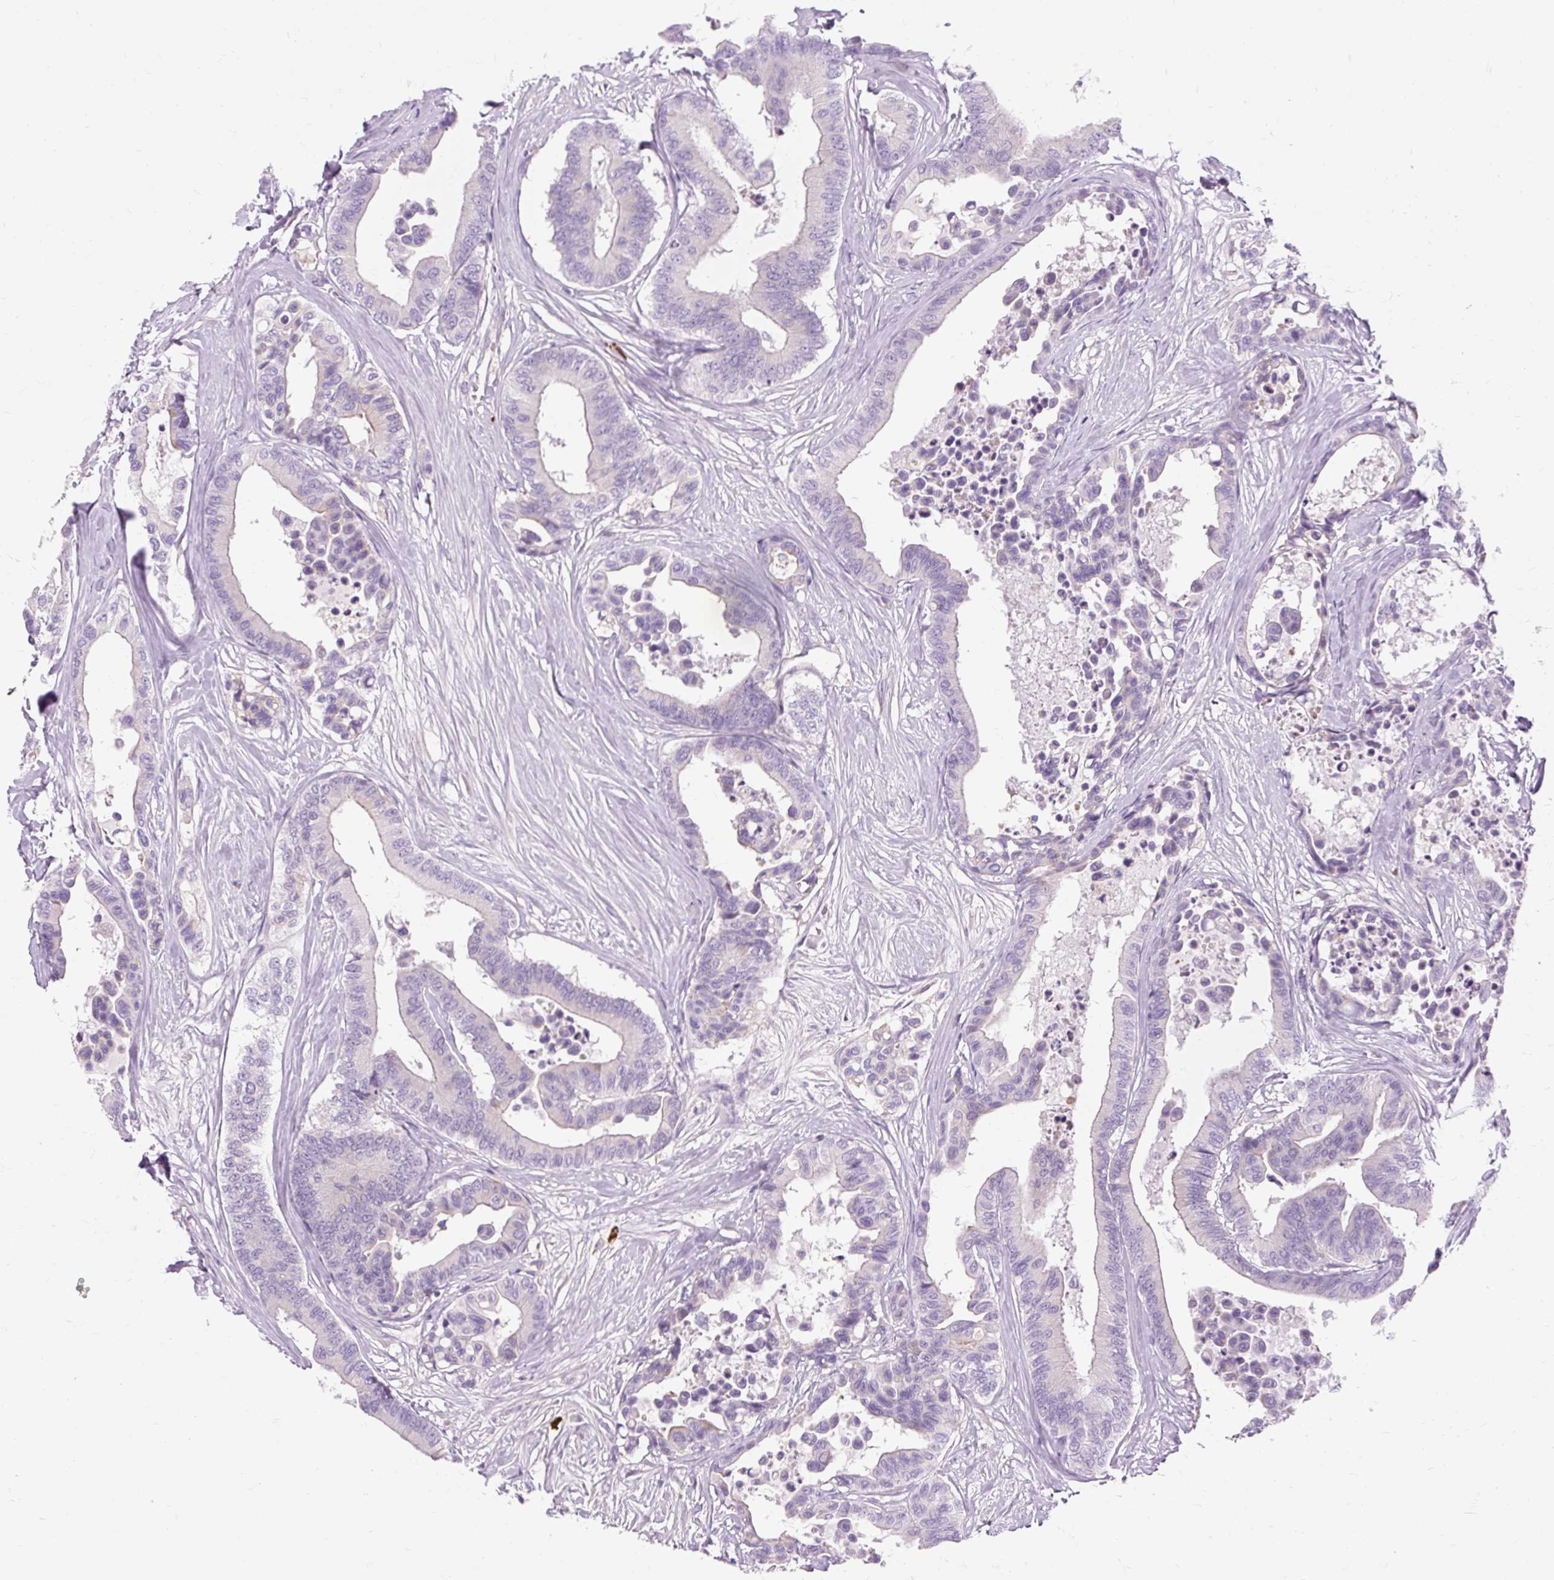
{"staining": {"intensity": "negative", "quantity": "none", "location": "none"}, "tissue": "colorectal cancer", "cell_type": "Tumor cells", "image_type": "cancer", "snomed": [{"axis": "morphology", "description": "Normal tissue, NOS"}, {"axis": "morphology", "description": "Adenocarcinoma, NOS"}, {"axis": "topography", "description": "Colon"}], "caption": "Colorectal adenocarcinoma stained for a protein using immunohistochemistry (IHC) demonstrates no expression tumor cells.", "gene": "ARRDC2", "patient": {"sex": "male", "age": 82}}